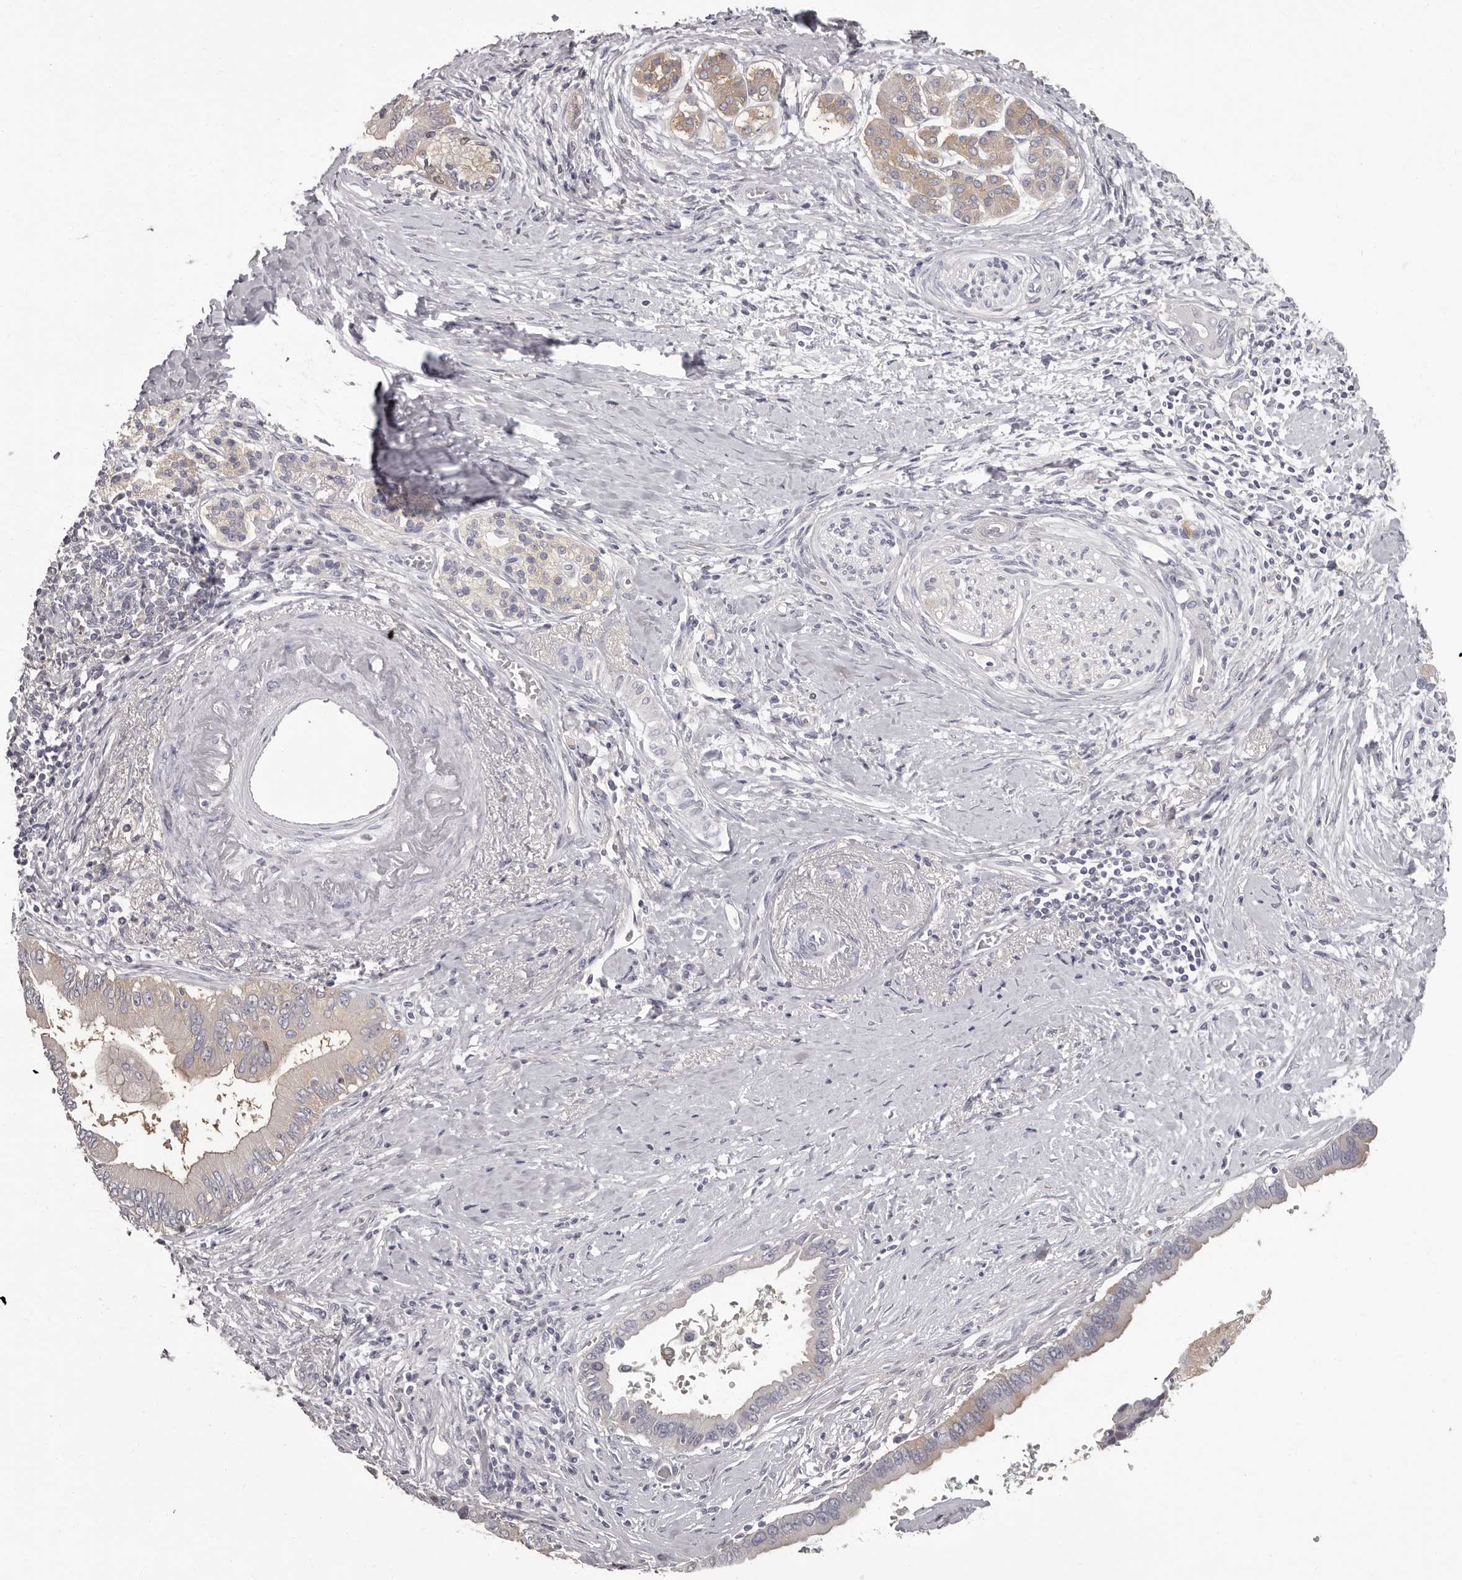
{"staining": {"intensity": "negative", "quantity": "none", "location": "none"}, "tissue": "pancreatic cancer", "cell_type": "Tumor cells", "image_type": "cancer", "snomed": [{"axis": "morphology", "description": "Adenocarcinoma, NOS"}, {"axis": "topography", "description": "Pancreas"}], "caption": "Immunohistochemistry micrograph of neoplastic tissue: pancreatic cancer (adenocarcinoma) stained with DAB shows no significant protein expression in tumor cells. (DAB immunohistochemistry (IHC), high magnification).", "gene": "APEH", "patient": {"sex": "male", "age": 78}}